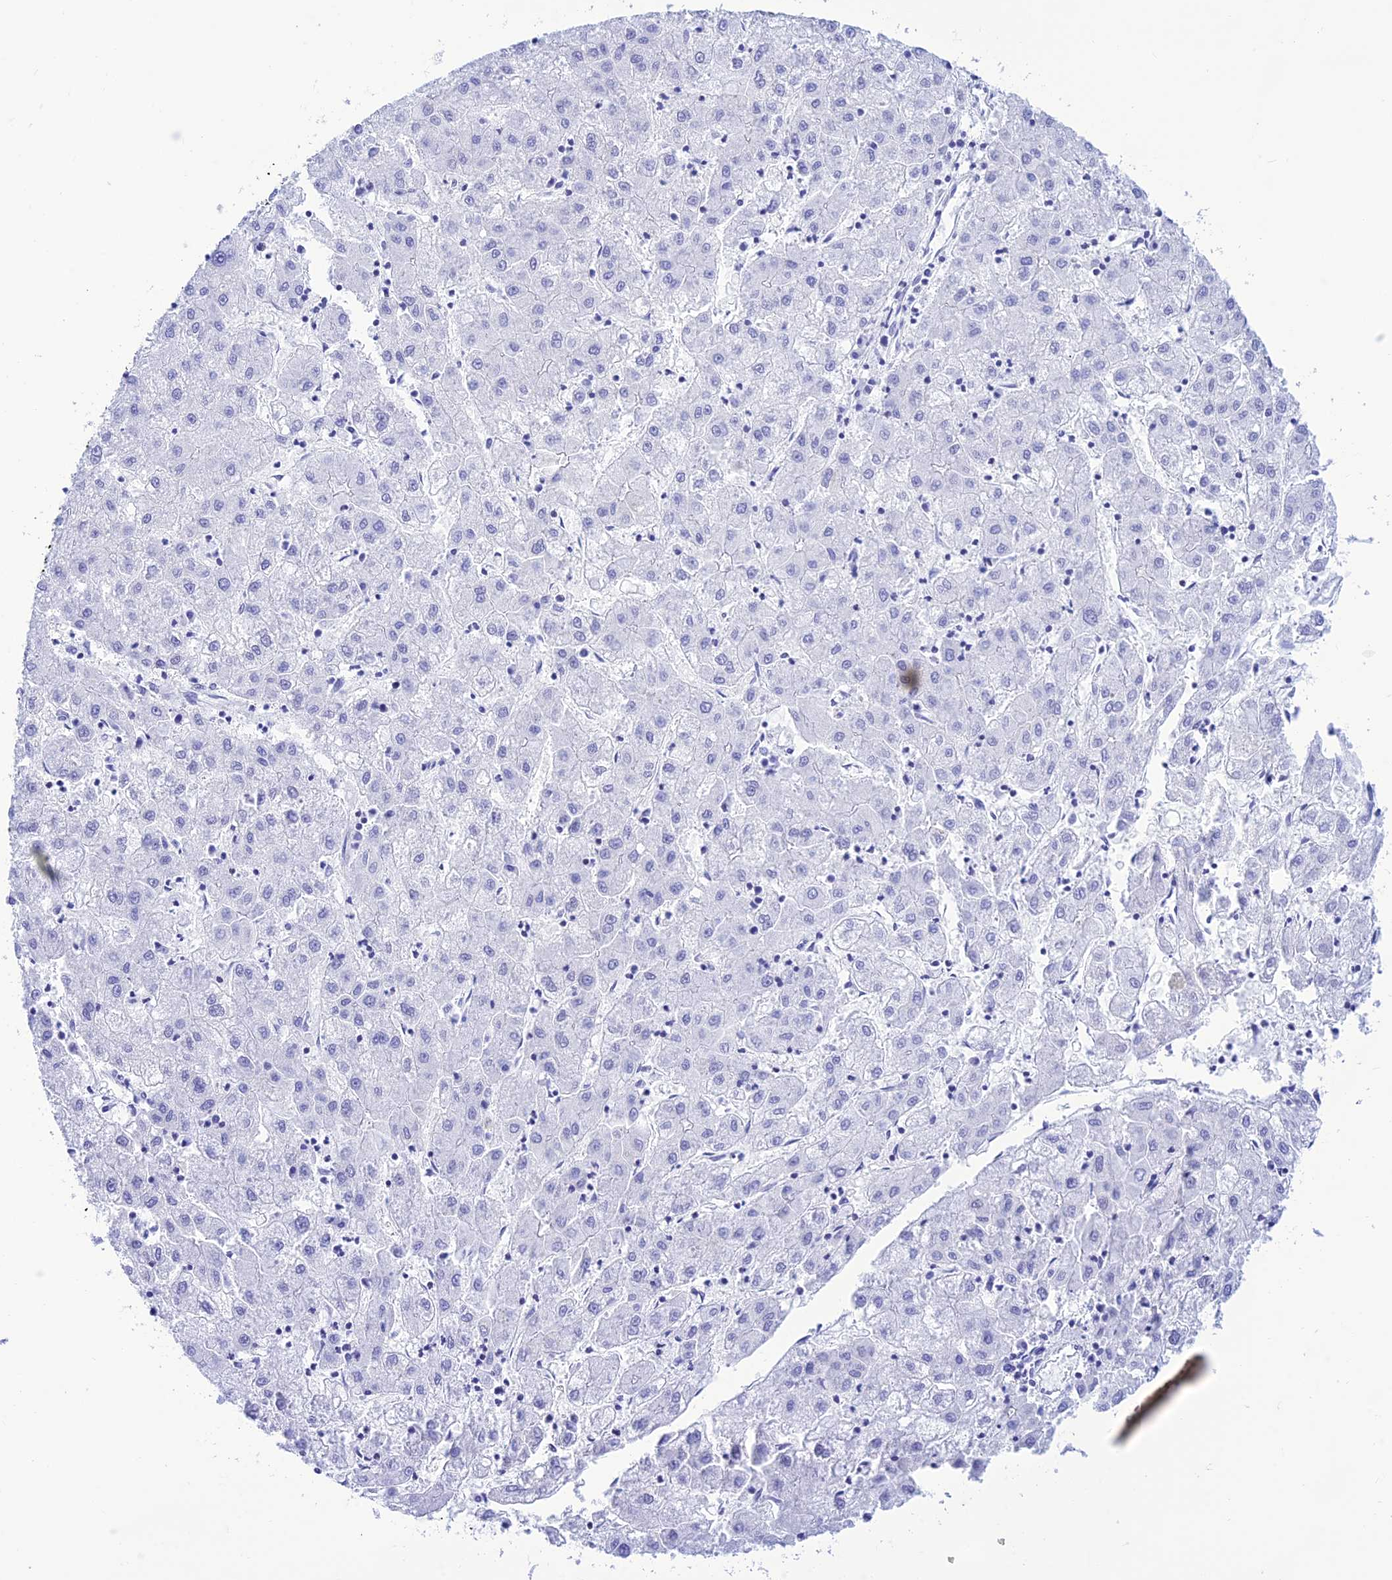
{"staining": {"intensity": "negative", "quantity": "none", "location": "none"}, "tissue": "liver cancer", "cell_type": "Tumor cells", "image_type": "cancer", "snomed": [{"axis": "morphology", "description": "Carcinoma, Hepatocellular, NOS"}, {"axis": "topography", "description": "Liver"}], "caption": "This is a photomicrograph of IHC staining of hepatocellular carcinoma (liver), which shows no expression in tumor cells.", "gene": "PRNP", "patient": {"sex": "male", "age": 72}}